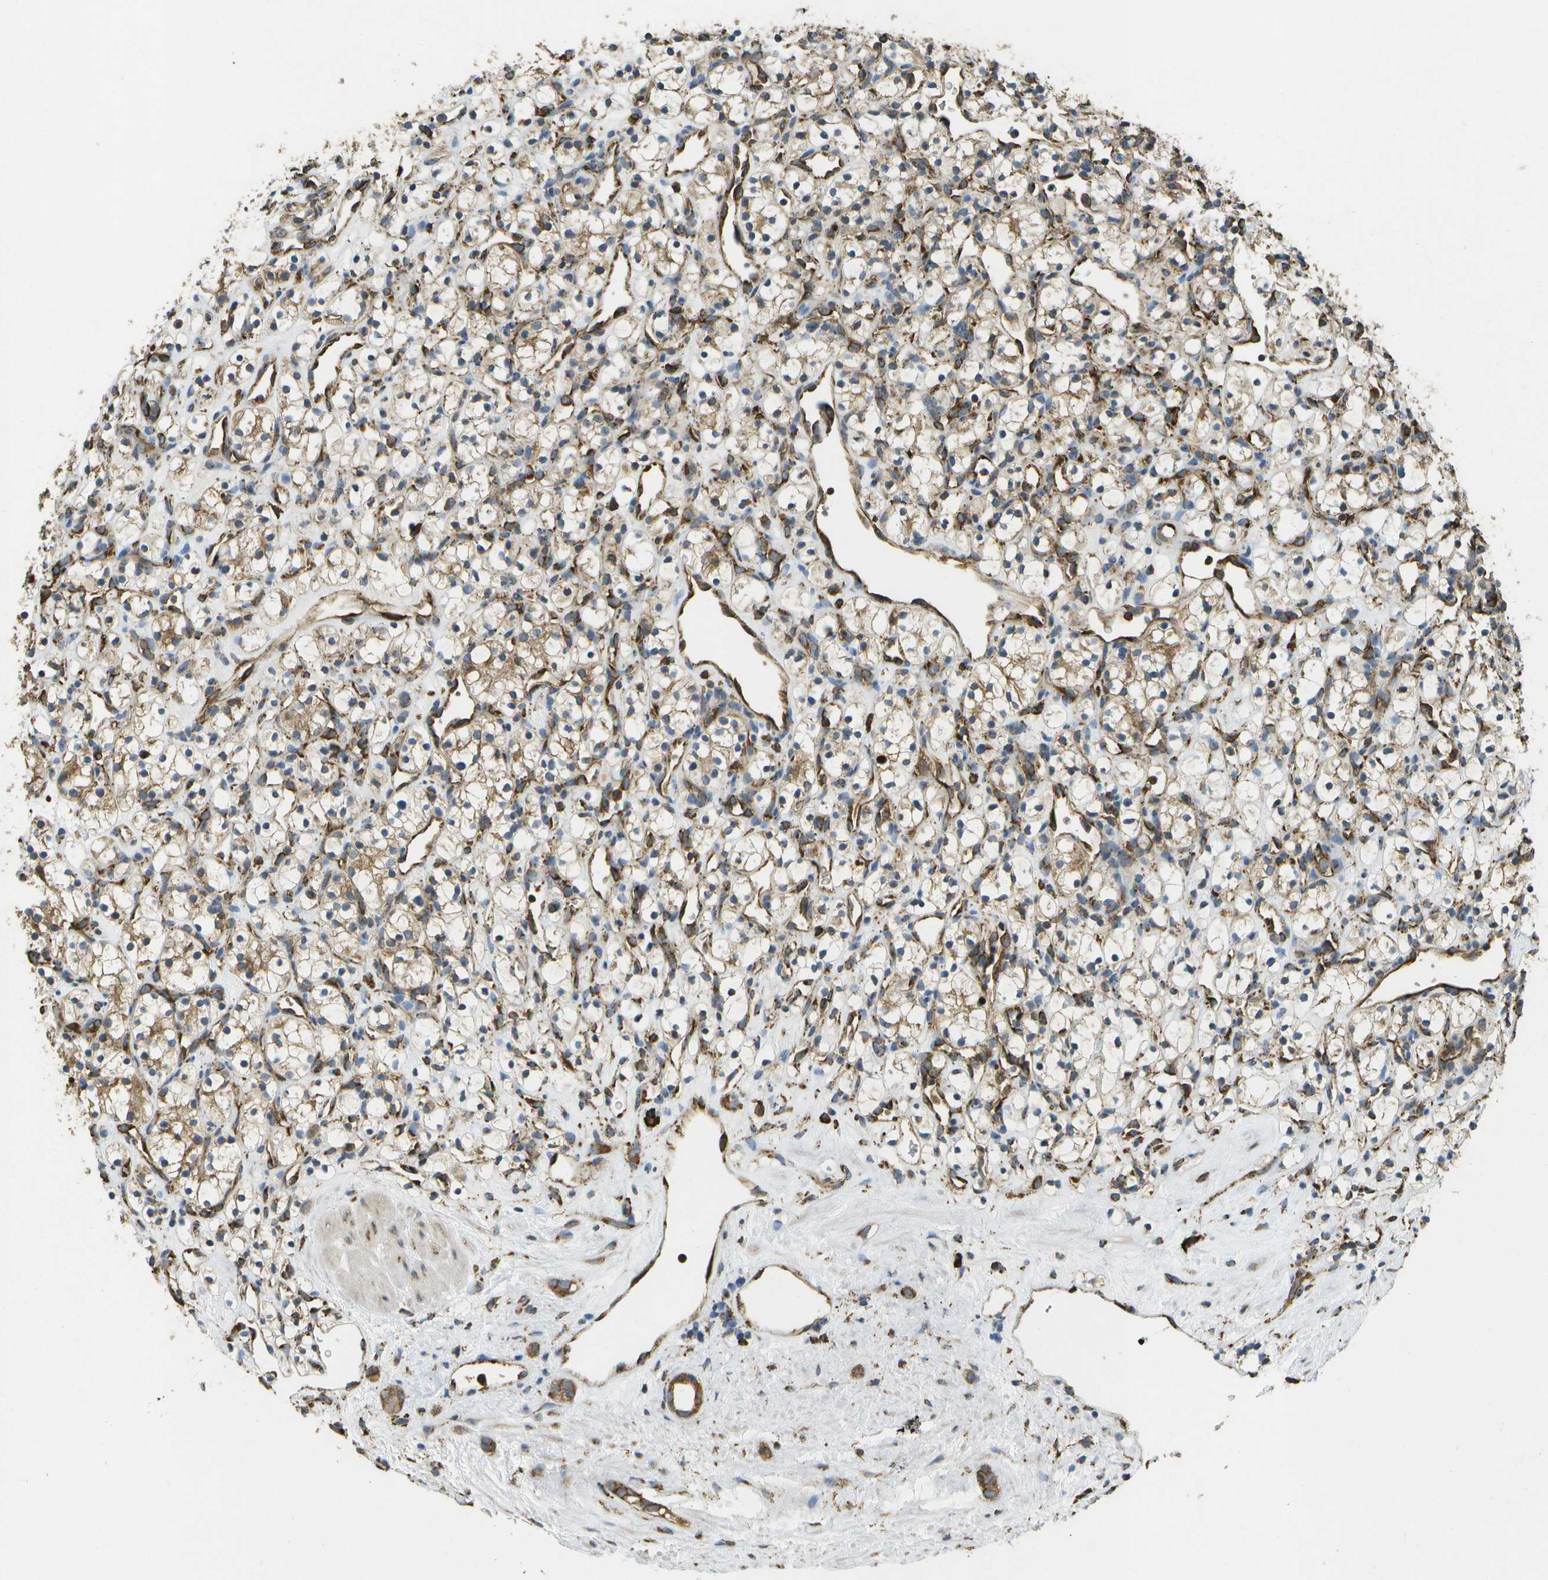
{"staining": {"intensity": "weak", "quantity": "<25%", "location": "cytoplasmic/membranous"}, "tissue": "renal cancer", "cell_type": "Tumor cells", "image_type": "cancer", "snomed": [{"axis": "morphology", "description": "Adenocarcinoma, NOS"}, {"axis": "topography", "description": "Kidney"}], "caption": "Protein analysis of adenocarcinoma (renal) demonstrates no significant staining in tumor cells.", "gene": "PDIA4", "patient": {"sex": "female", "age": 60}}